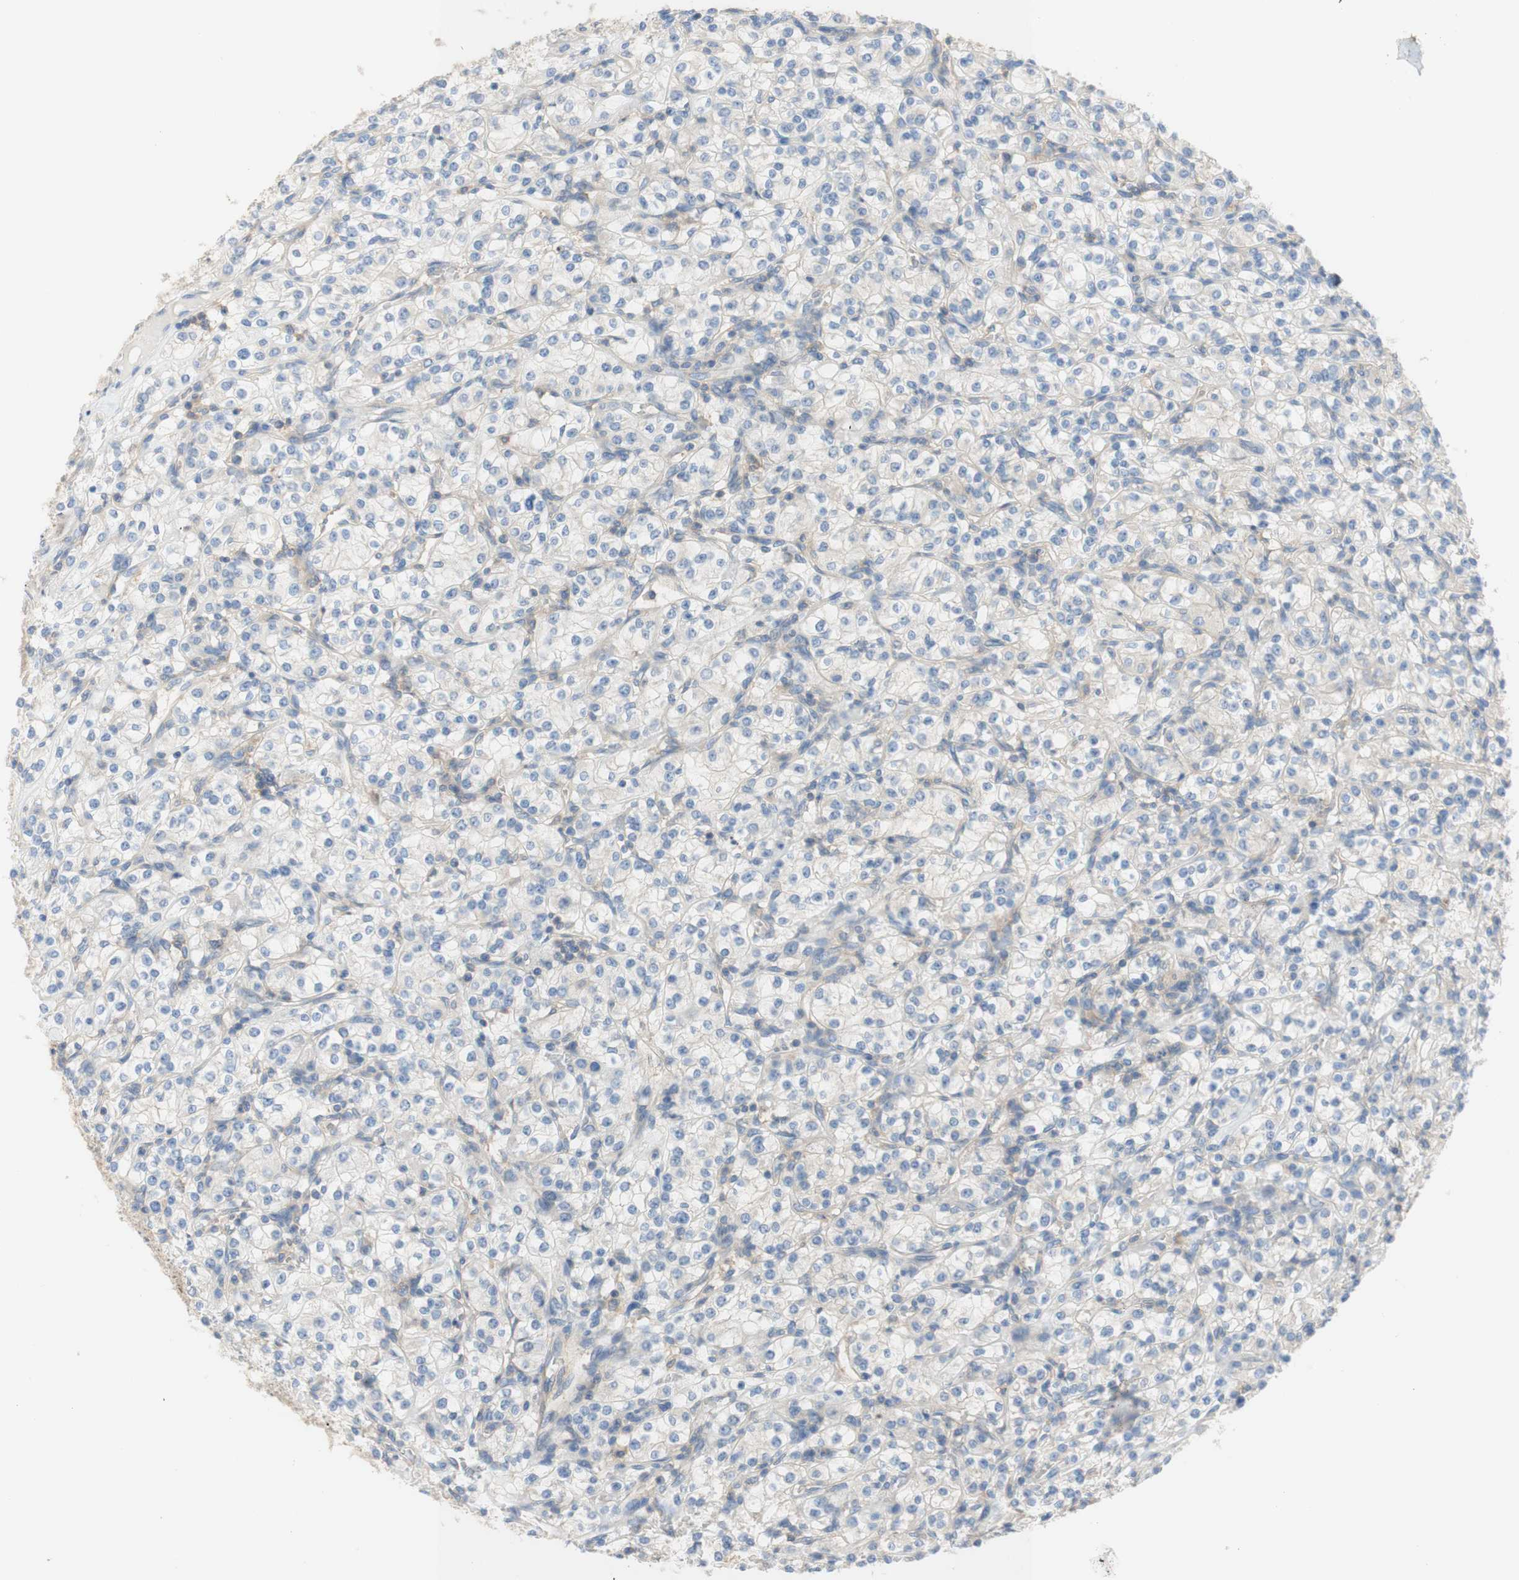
{"staining": {"intensity": "negative", "quantity": "none", "location": "none"}, "tissue": "renal cancer", "cell_type": "Tumor cells", "image_type": "cancer", "snomed": [{"axis": "morphology", "description": "Adenocarcinoma, NOS"}, {"axis": "topography", "description": "Kidney"}], "caption": "IHC micrograph of renal adenocarcinoma stained for a protein (brown), which demonstrates no positivity in tumor cells.", "gene": "ATP2B1", "patient": {"sex": "male", "age": 77}}